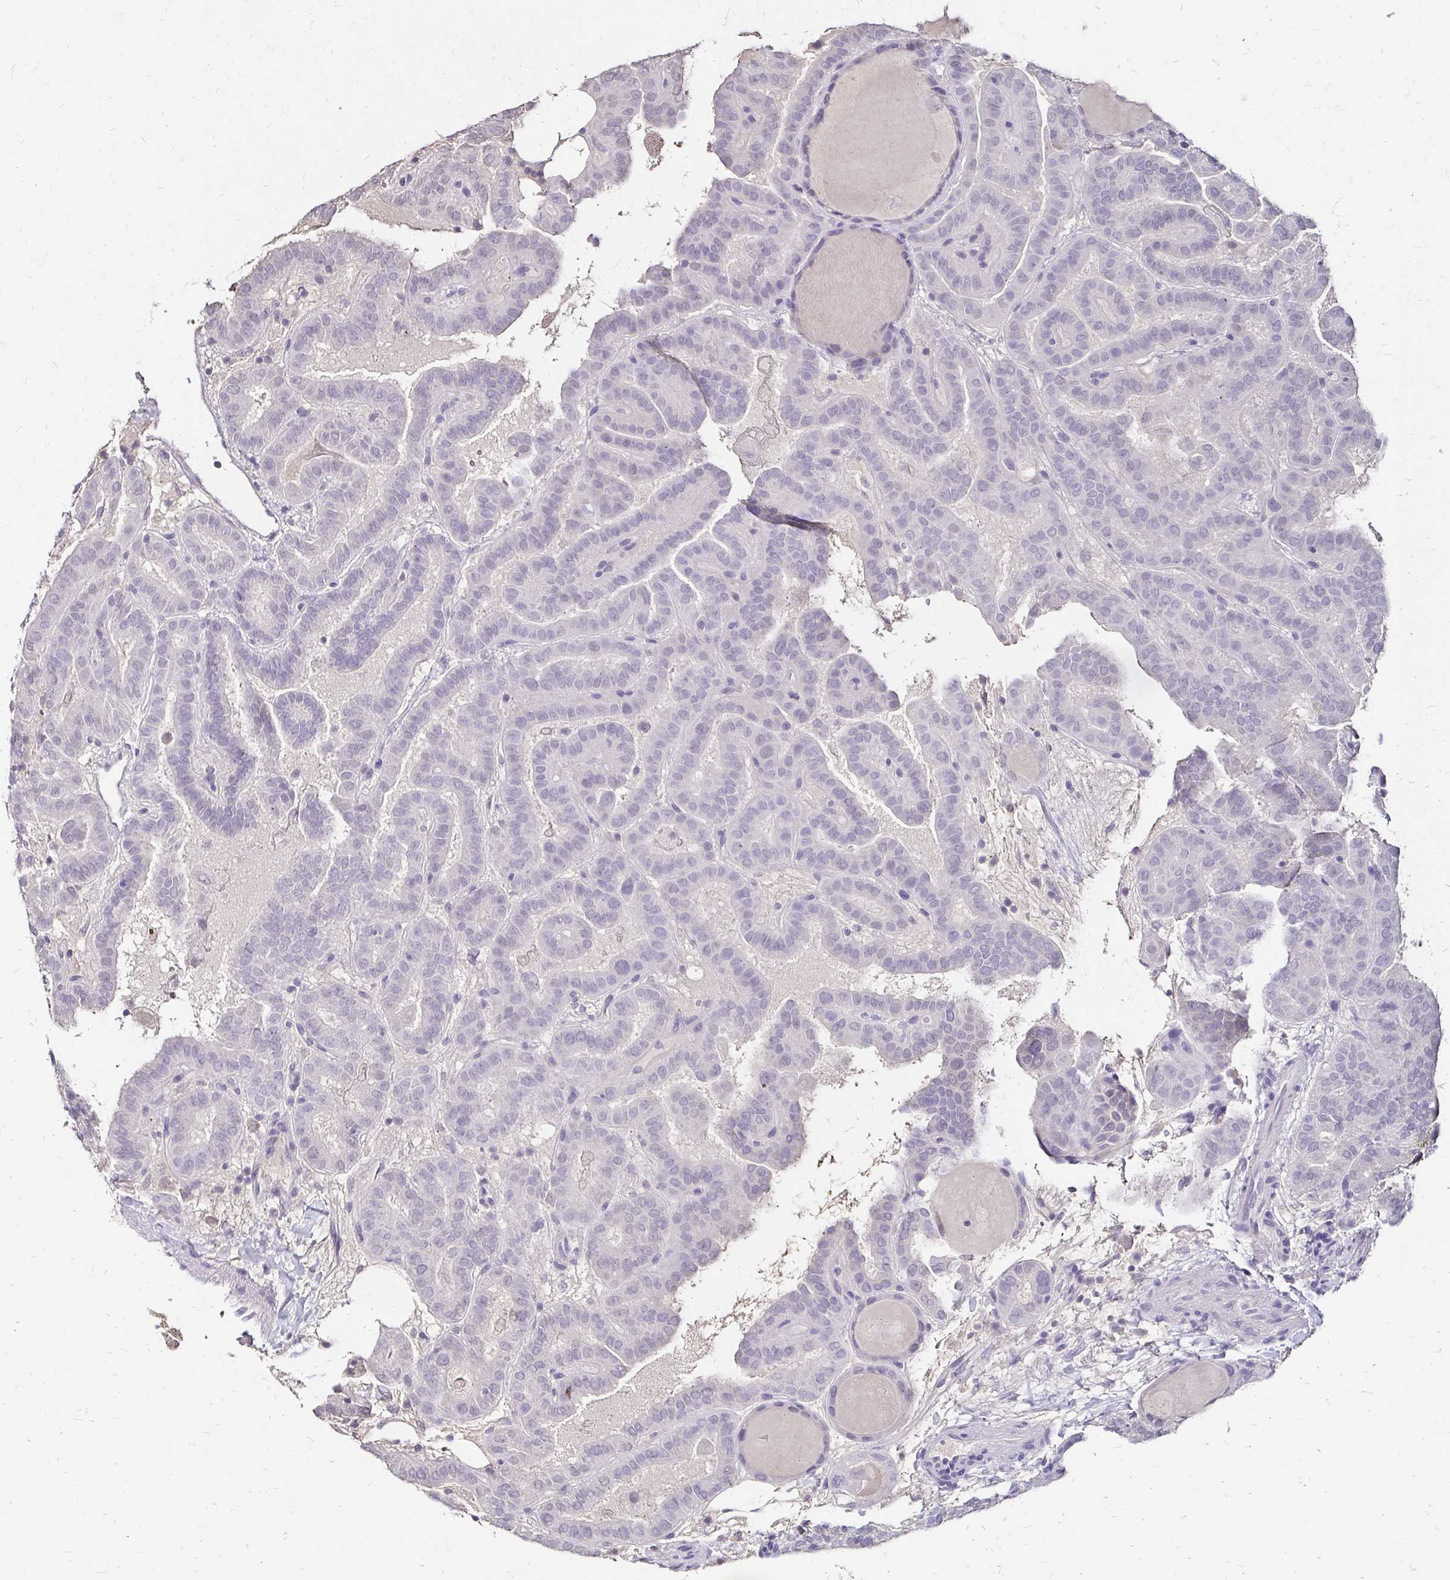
{"staining": {"intensity": "negative", "quantity": "none", "location": "none"}, "tissue": "thyroid cancer", "cell_type": "Tumor cells", "image_type": "cancer", "snomed": [{"axis": "morphology", "description": "Papillary adenocarcinoma, NOS"}, {"axis": "topography", "description": "Thyroid gland"}], "caption": "This is a image of immunohistochemistry (IHC) staining of thyroid papillary adenocarcinoma, which shows no staining in tumor cells. (Stains: DAB IHC with hematoxylin counter stain, Microscopy: brightfield microscopy at high magnification).", "gene": "SCG3", "patient": {"sex": "female", "age": 46}}